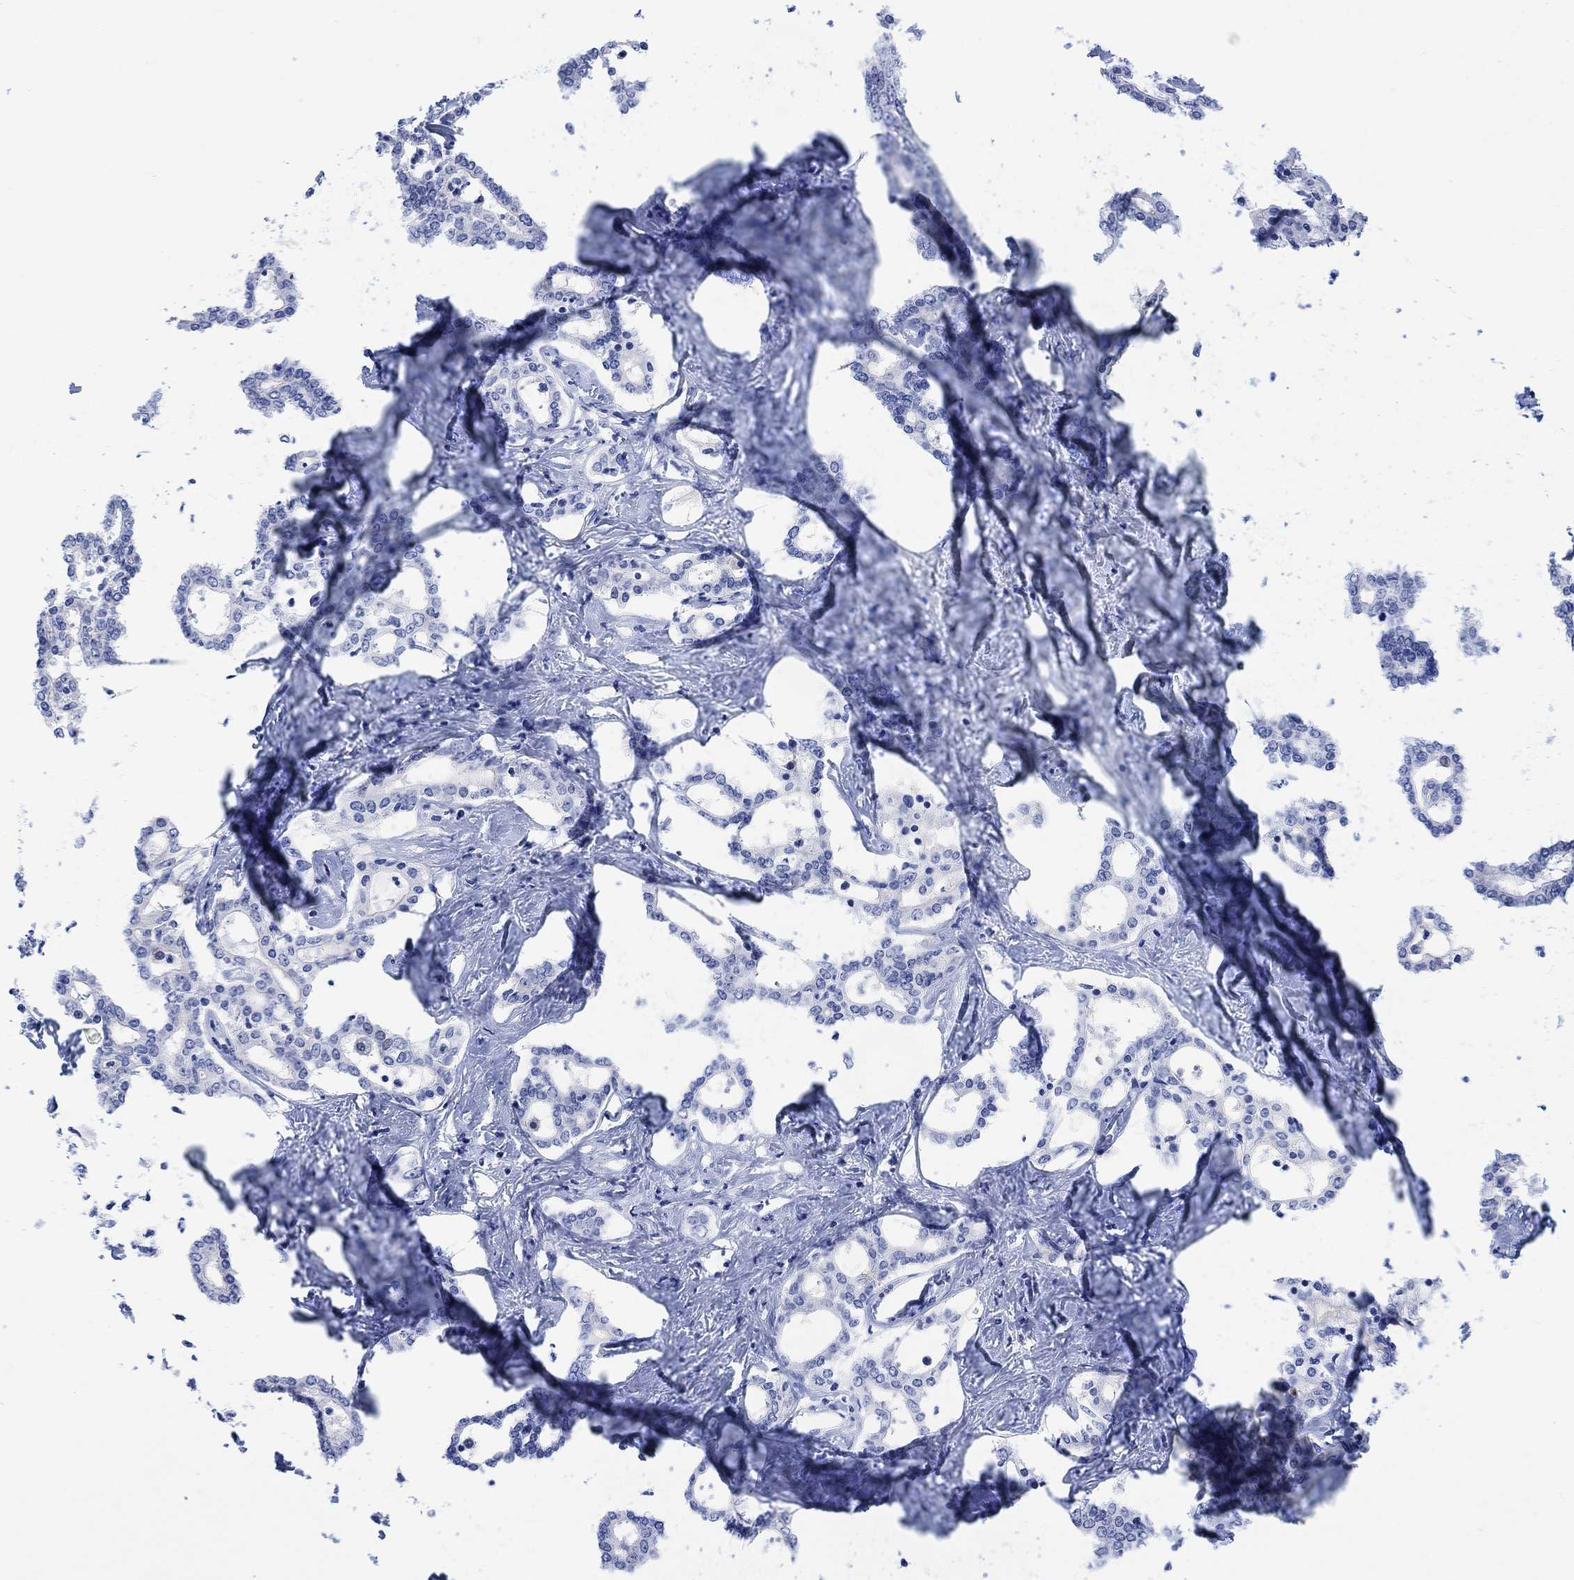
{"staining": {"intensity": "negative", "quantity": "none", "location": "none"}, "tissue": "liver cancer", "cell_type": "Tumor cells", "image_type": "cancer", "snomed": [{"axis": "morphology", "description": "Cholangiocarcinoma"}, {"axis": "topography", "description": "Liver"}], "caption": "Cholangiocarcinoma (liver) was stained to show a protein in brown. There is no significant expression in tumor cells. The staining is performed using DAB brown chromogen with nuclei counter-stained in using hematoxylin.", "gene": "TLDC2", "patient": {"sex": "female", "age": 47}}